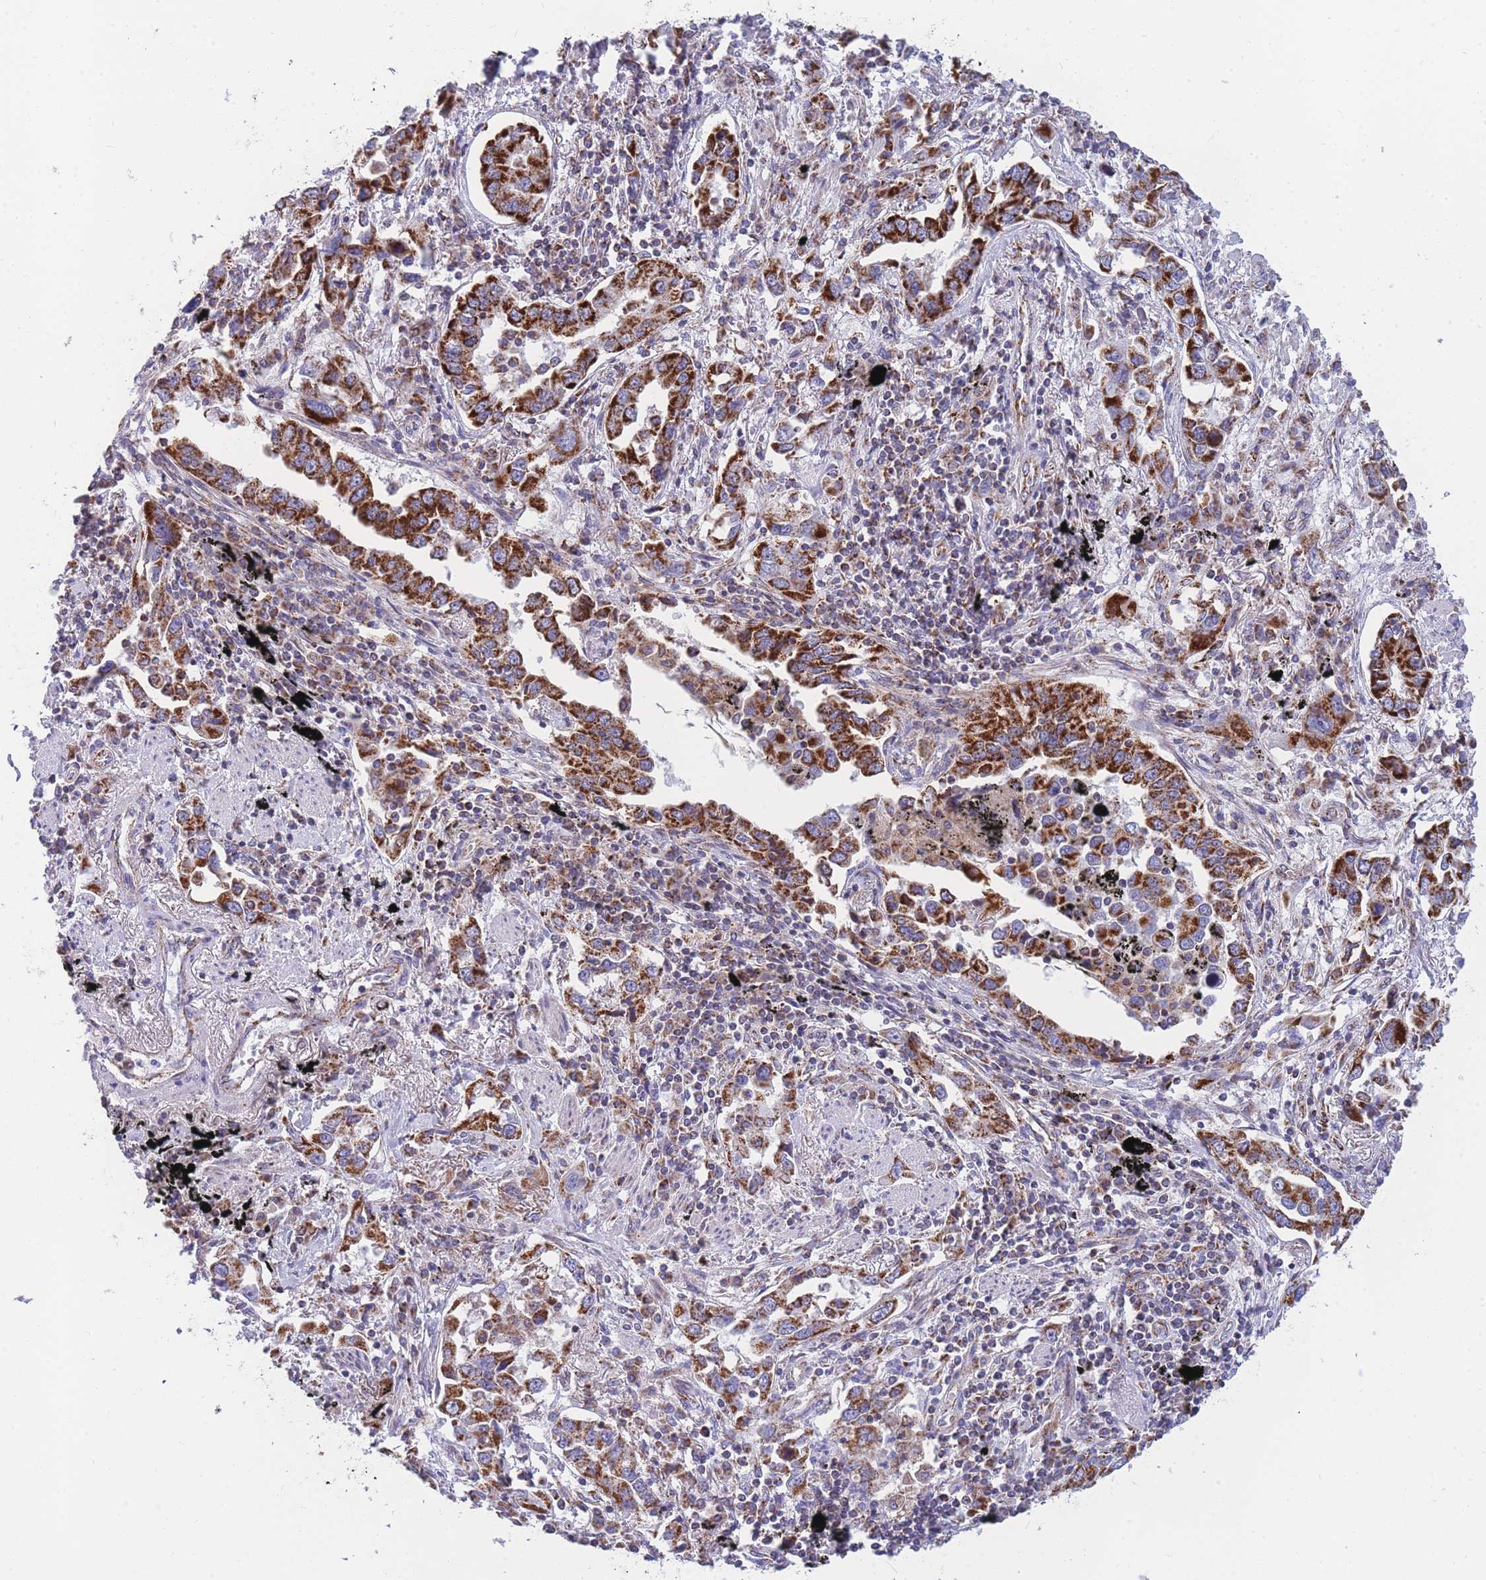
{"staining": {"intensity": "strong", "quantity": ">75%", "location": "cytoplasmic/membranous"}, "tissue": "lung cancer", "cell_type": "Tumor cells", "image_type": "cancer", "snomed": [{"axis": "morphology", "description": "Adenocarcinoma, NOS"}, {"axis": "topography", "description": "Lung"}], "caption": "Strong cytoplasmic/membranous expression for a protein is seen in about >75% of tumor cells of adenocarcinoma (lung) using immunohistochemistry (IHC).", "gene": "MRPS11", "patient": {"sex": "male", "age": 67}}